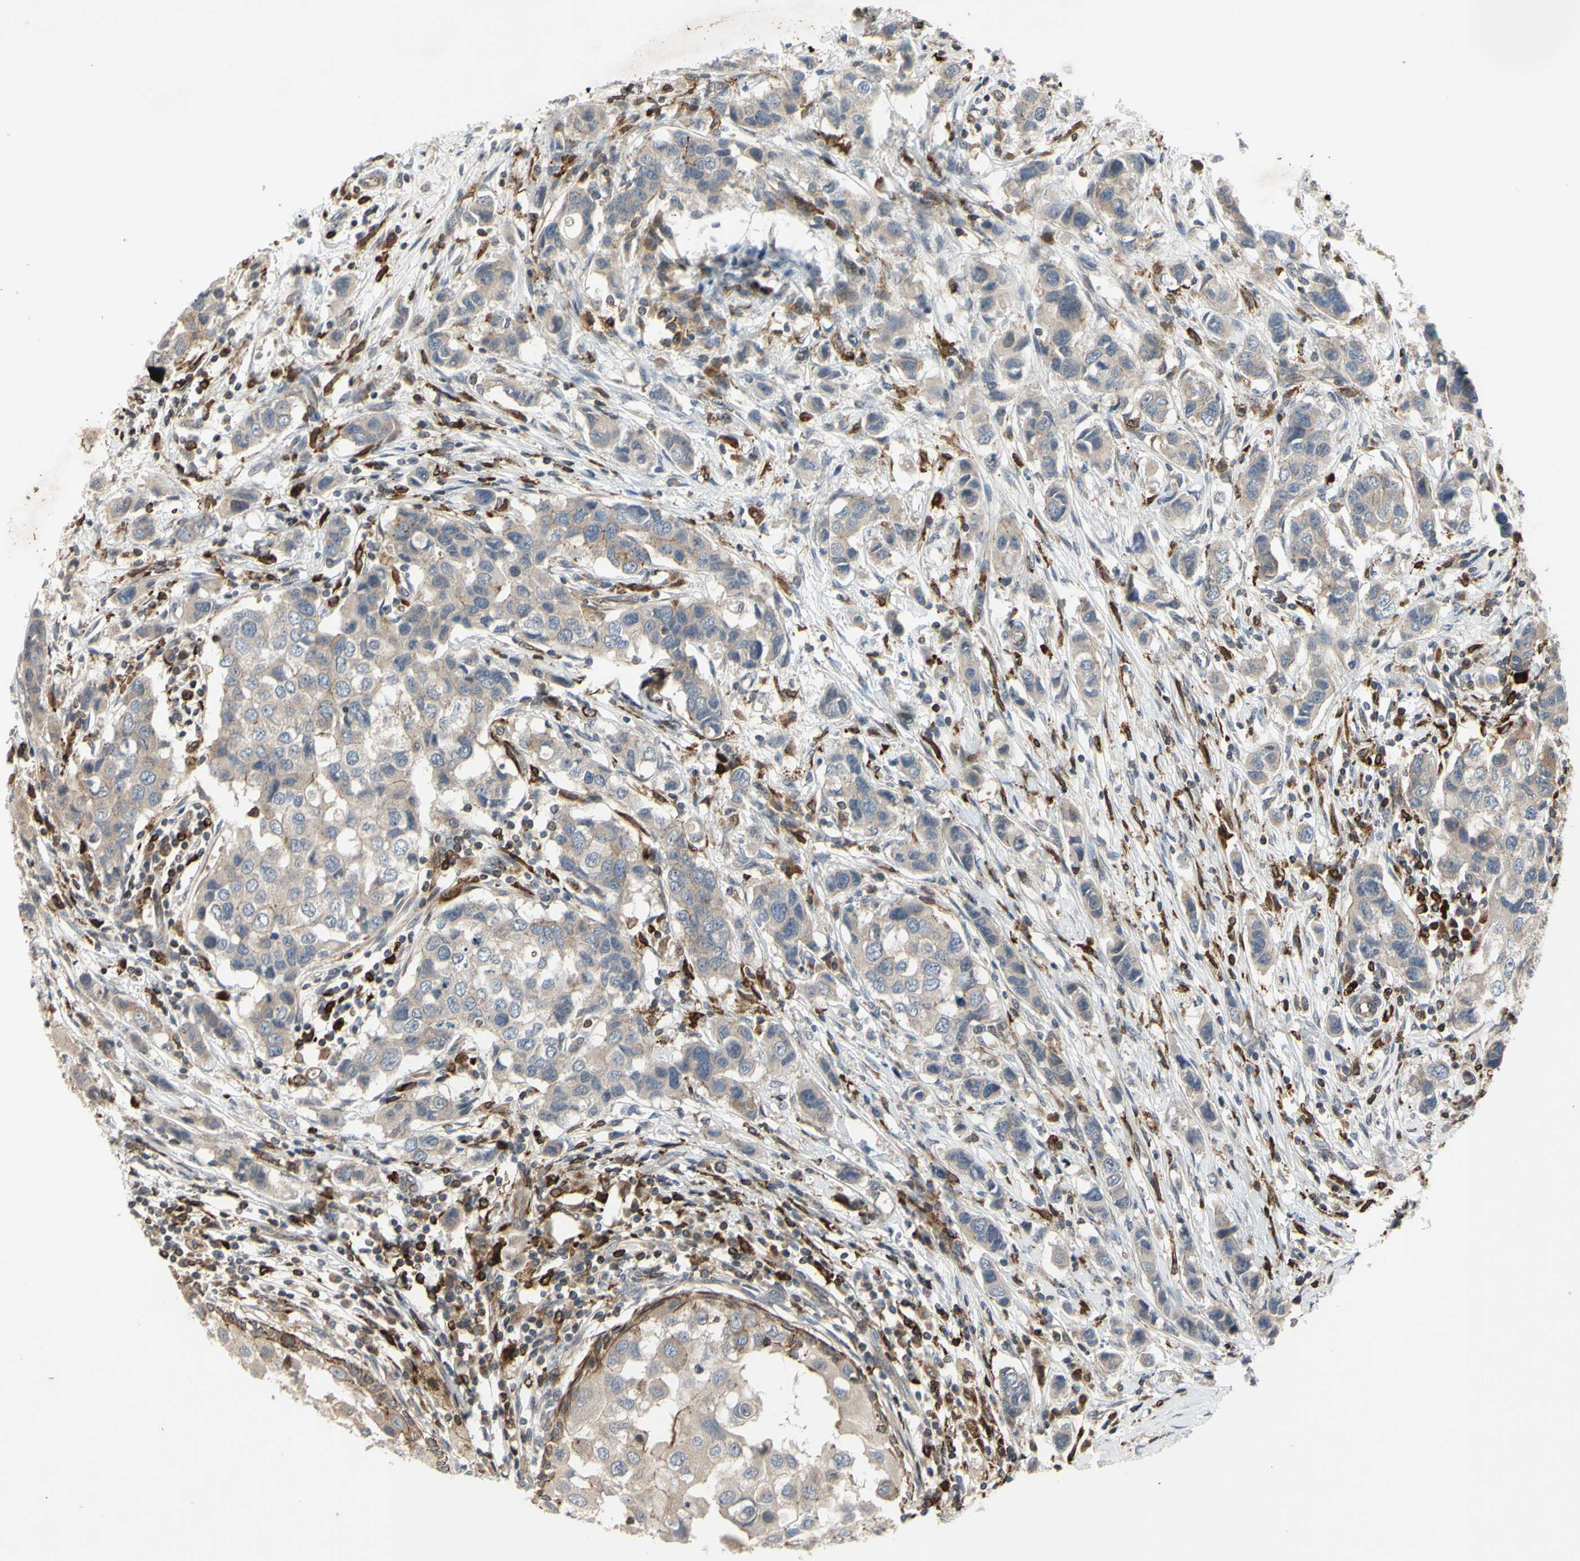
{"staining": {"intensity": "weak", "quantity": ">75%", "location": "cytoplasmic/membranous"}, "tissue": "breast cancer", "cell_type": "Tumor cells", "image_type": "cancer", "snomed": [{"axis": "morphology", "description": "Normal tissue, NOS"}, {"axis": "morphology", "description": "Duct carcinoma"}, {"axis": "topography", "description": "Breast"}], "caption": "Immunohistochemistry staining of breast cancer (invasive ductal carcinoma), which shows low levels of weak cytoplasmic/membranous staining in approximately >75% of tumor cells indicating weak cytoplasmic/membranous protein staining. The staining was performed using DAB (brown) for protein detection and nuclei were counterstained in hematoxylin (blue).", "gene": "PLXNA2", "patient": {"sex": "female", "age": 50}}